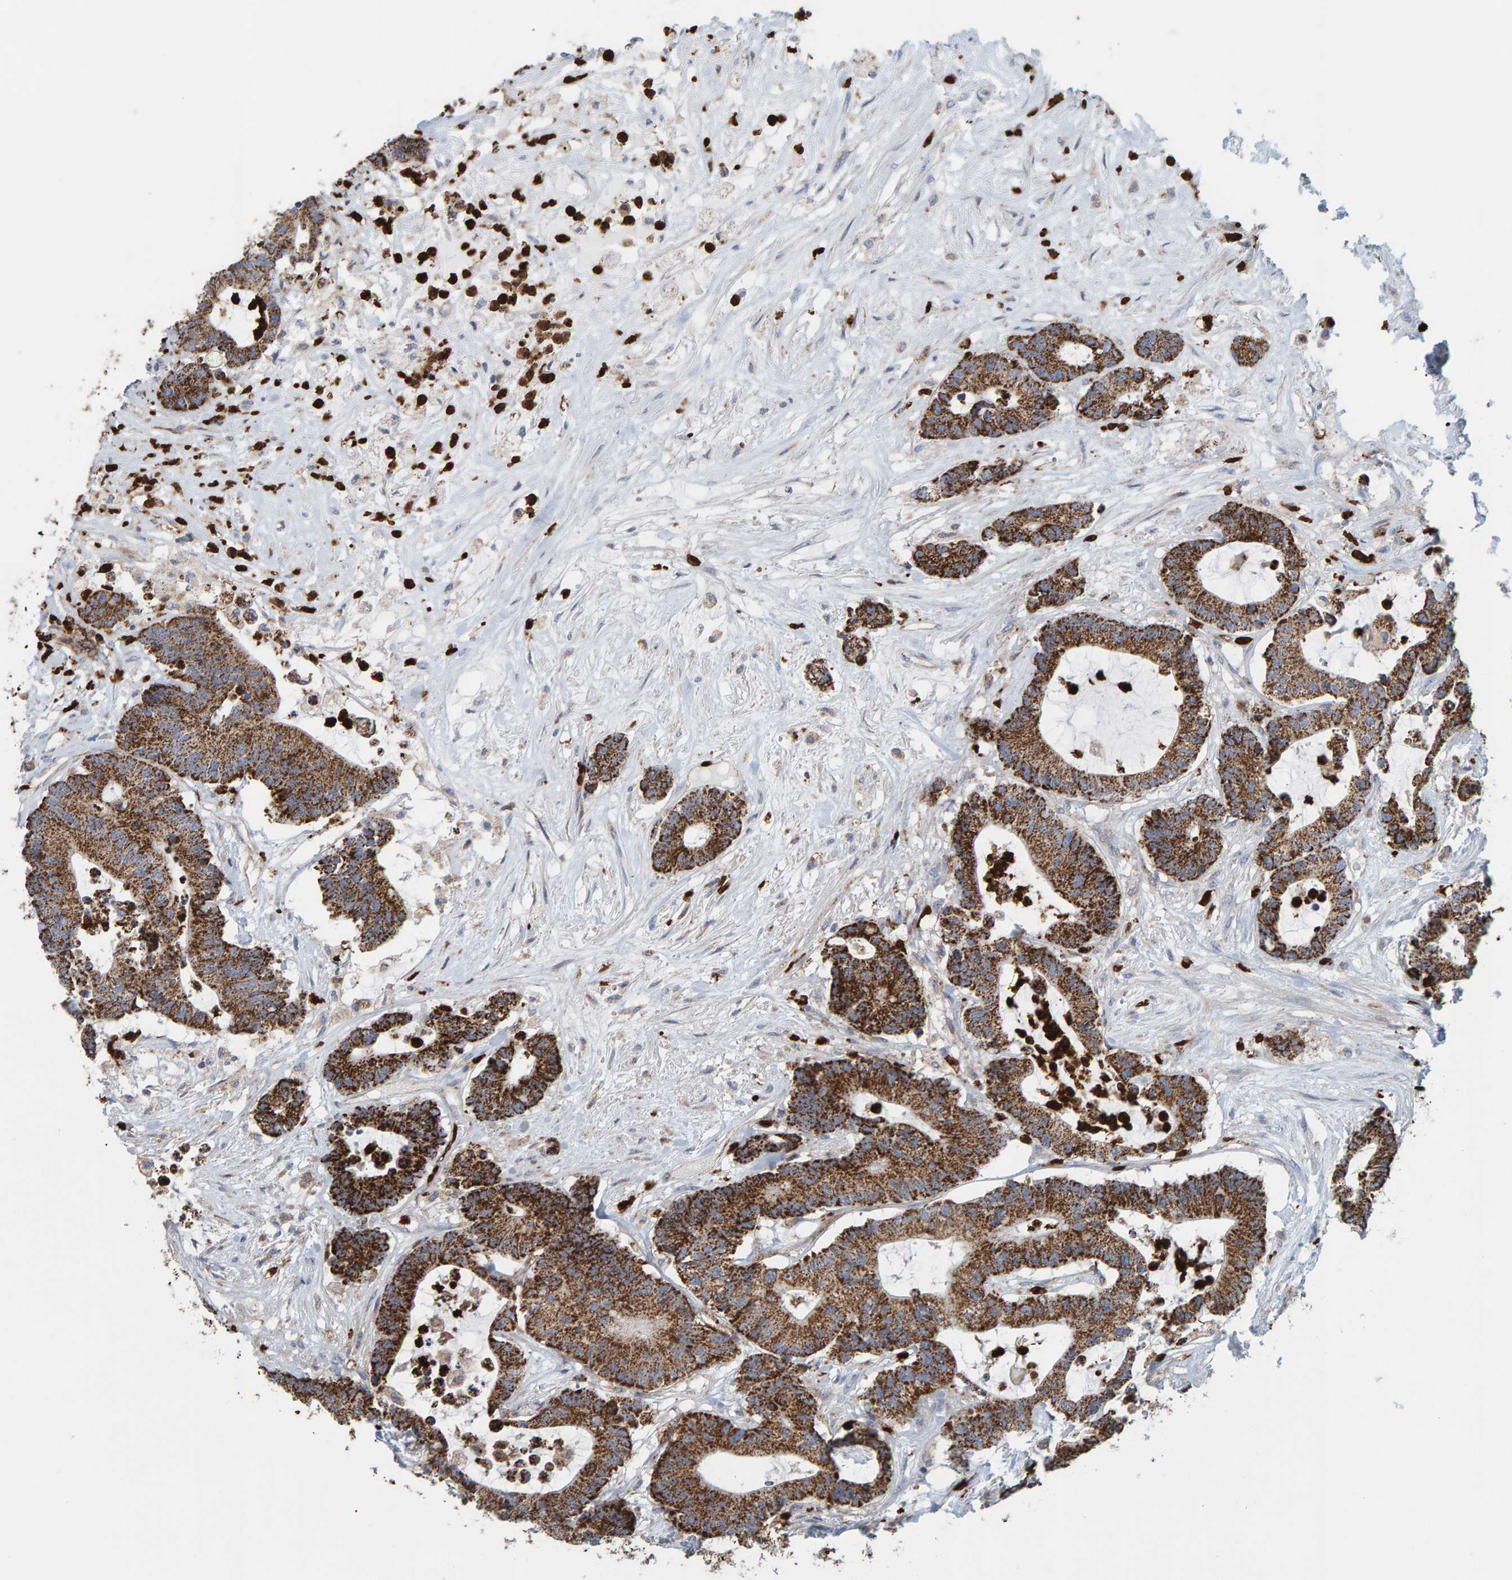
{"staining": {"intensity": "strong", "quantity": ">75%", "location": "cytoplasmic/membranous"}, "tissue": "colorectal cancer", "cell_type": "Tumor cells", "image_type": "cancer", "snomed": [{"axis": "morphology", "description": "Adenocarcinoma, NOS"}, {"axis": "topography", "description": "Colon"}], "caption": "About >75% of tumor cells in adenocarcinoma (colorectal) show strong cytoplasmic/membranous protein staining as visualized by brown immunohistochemical staining.", "gene": "B9D1", "patient": {"sex": "female", "age": 84}}